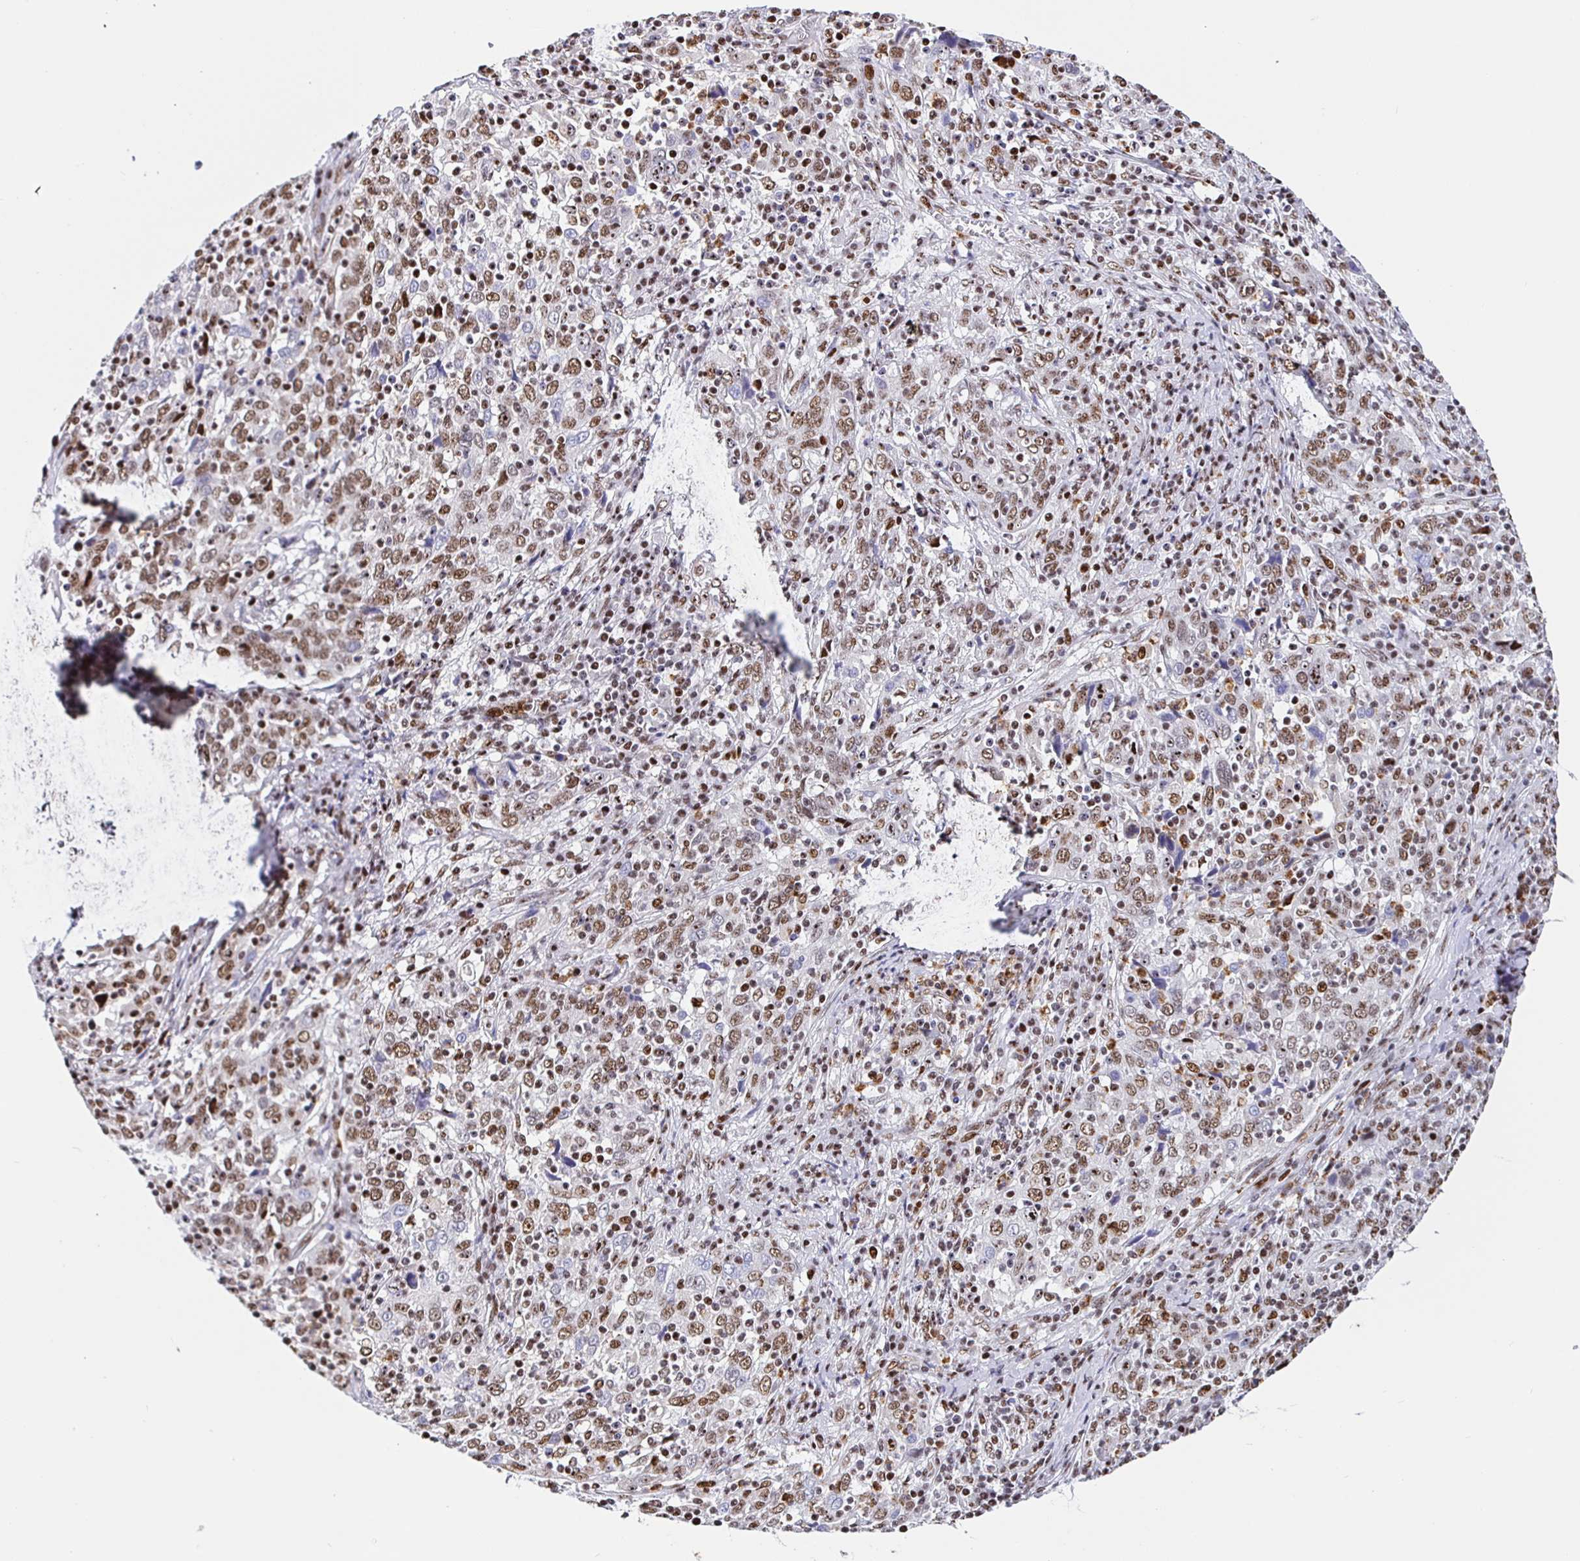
{"staining": {"intensity": "moderate", "quantity": ">75%", "location": "nuclear"}, "tissue": "cervical cancer", "cell_type": "Tumor cells", "image_type": "cancer", "snomed": [{"axis": "morphology", "description": "Squamous cell carcinoma, NOS"}, {"axis": "topography", "description": "Cervix"}], "caption": "A brown stain labels moderate nuclear staining of a protein in squamous cell carcinoma (cervical) tumor cells.", "gene": "SETD5", "patient": {"sex": "female", "age": 46}}